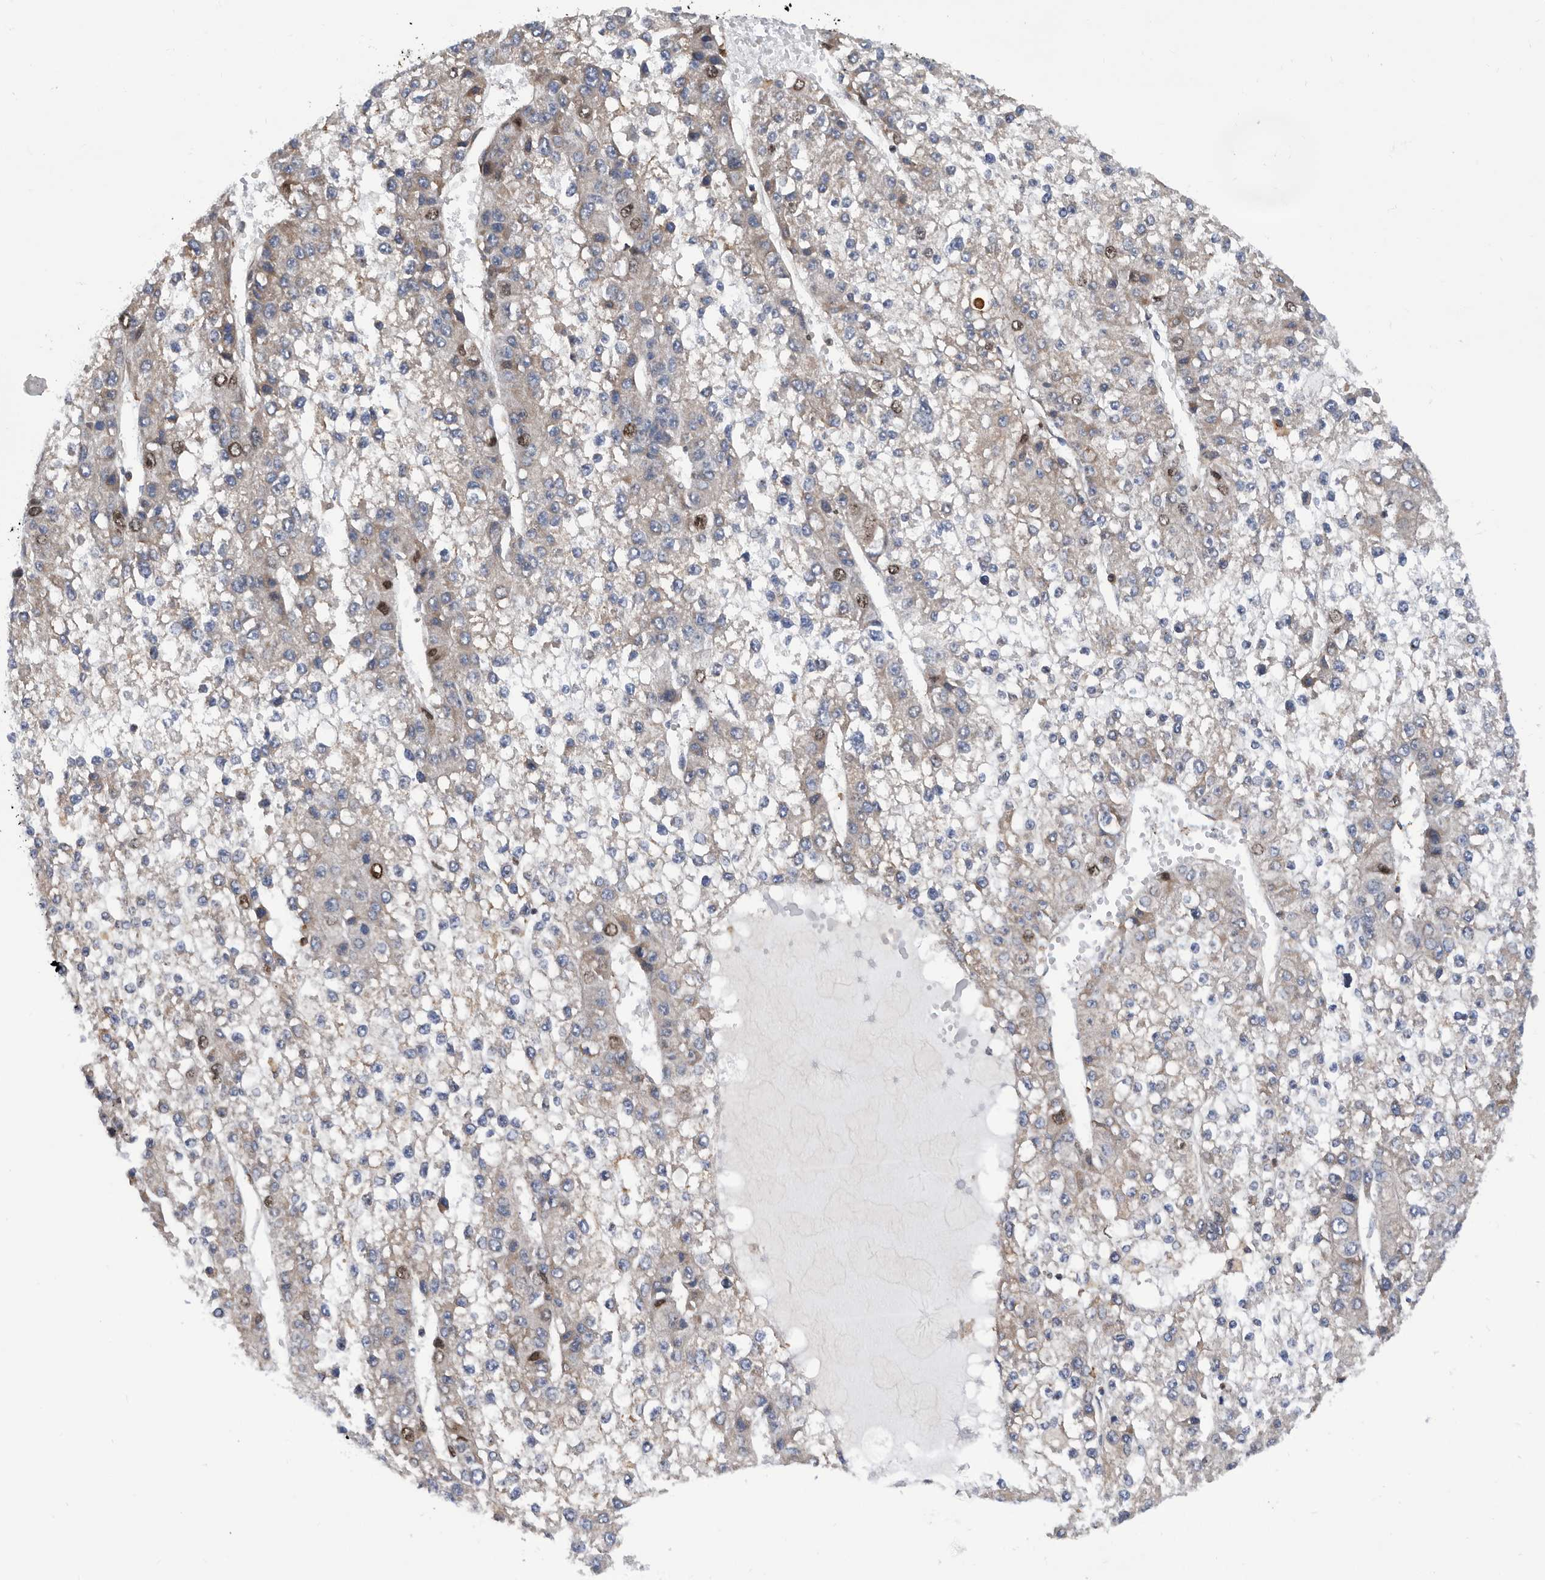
{"staining": {"intensity": "strong", "quantity": "<25%", "location": "nuclear"}, "tissue": "liver cancer", "cell_type": "Tumor cells", "image_type": "cancer", "snomed": [{"axis": "morphology", "description": "Carcinoma, Hepatocellular, NOS"}, {"axis": "topography", "description": "Liver"}], "caption": "Protein staining of liver cancer tissue reveals strong nuclear staining in approximately <25% of tumor cells.", "gene": "ATAD2", "patient": {"sex": "female", "age": 73}}